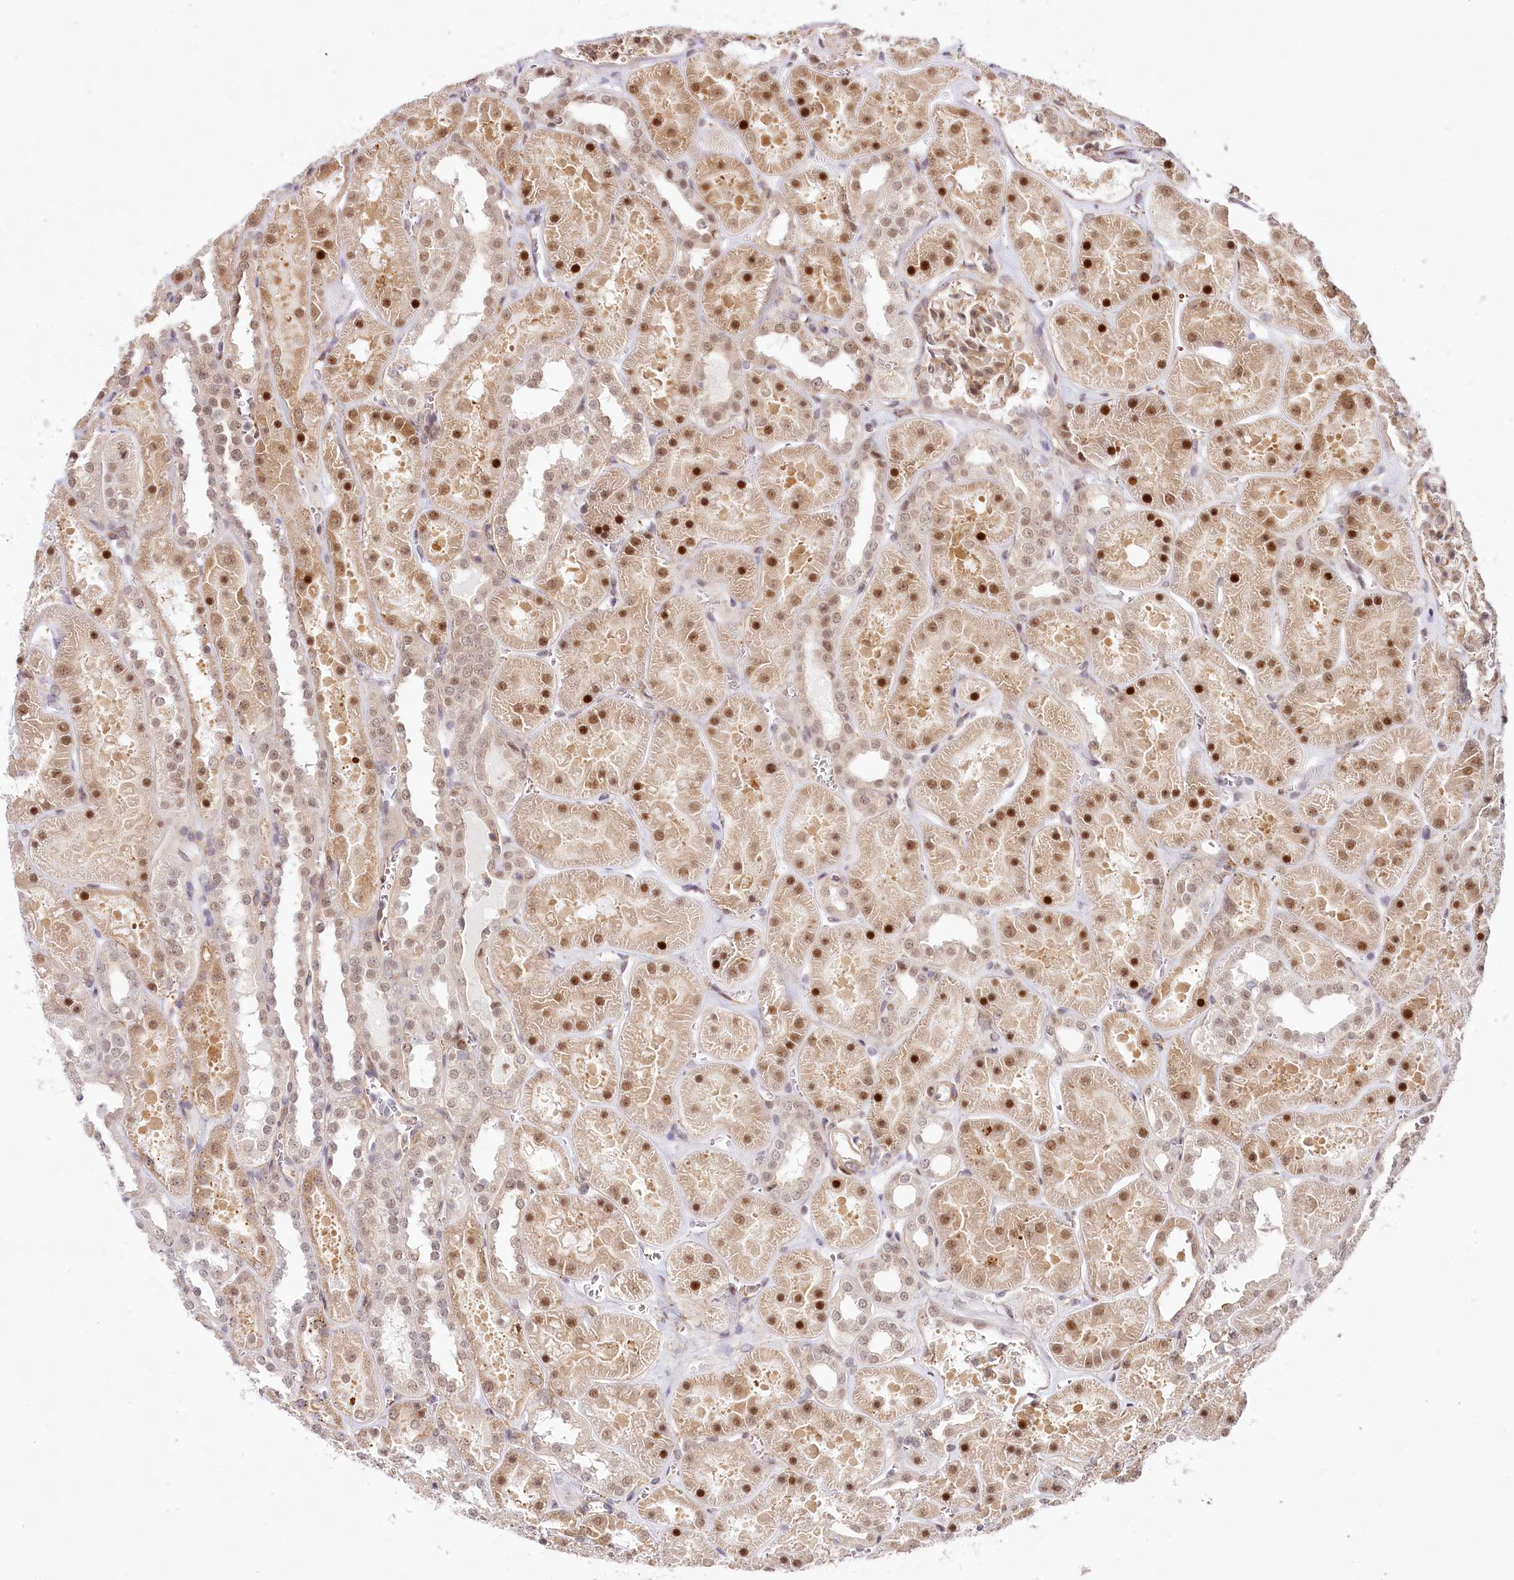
{"staining": {"intensity": "moderate", "quantity": "25%-75%", "location": "cytoplasmic/membranous,nuclear"}, "tissue": "kidney", "cell_type": "Cells in glomeruli", "image_type": "normal", "snomed": [{"axis": "morphology", "description": "Normal tissue, NOS"}, {"axis": "topography", "description": "Kidney"}], "caption": "A brown stain shows moderate cytoplasmic/membranous,nuclear positivity of a protein in cells in glomeruli of benign human kidney. The staining was performed using DAB (3,3'-diaminobenzidine), with brown indicating positive protein expression. Nuclei are stained blue with hematoxylin.", "gene": "TUBGCP2", "patient": {"sex": "female", "age": 41}}